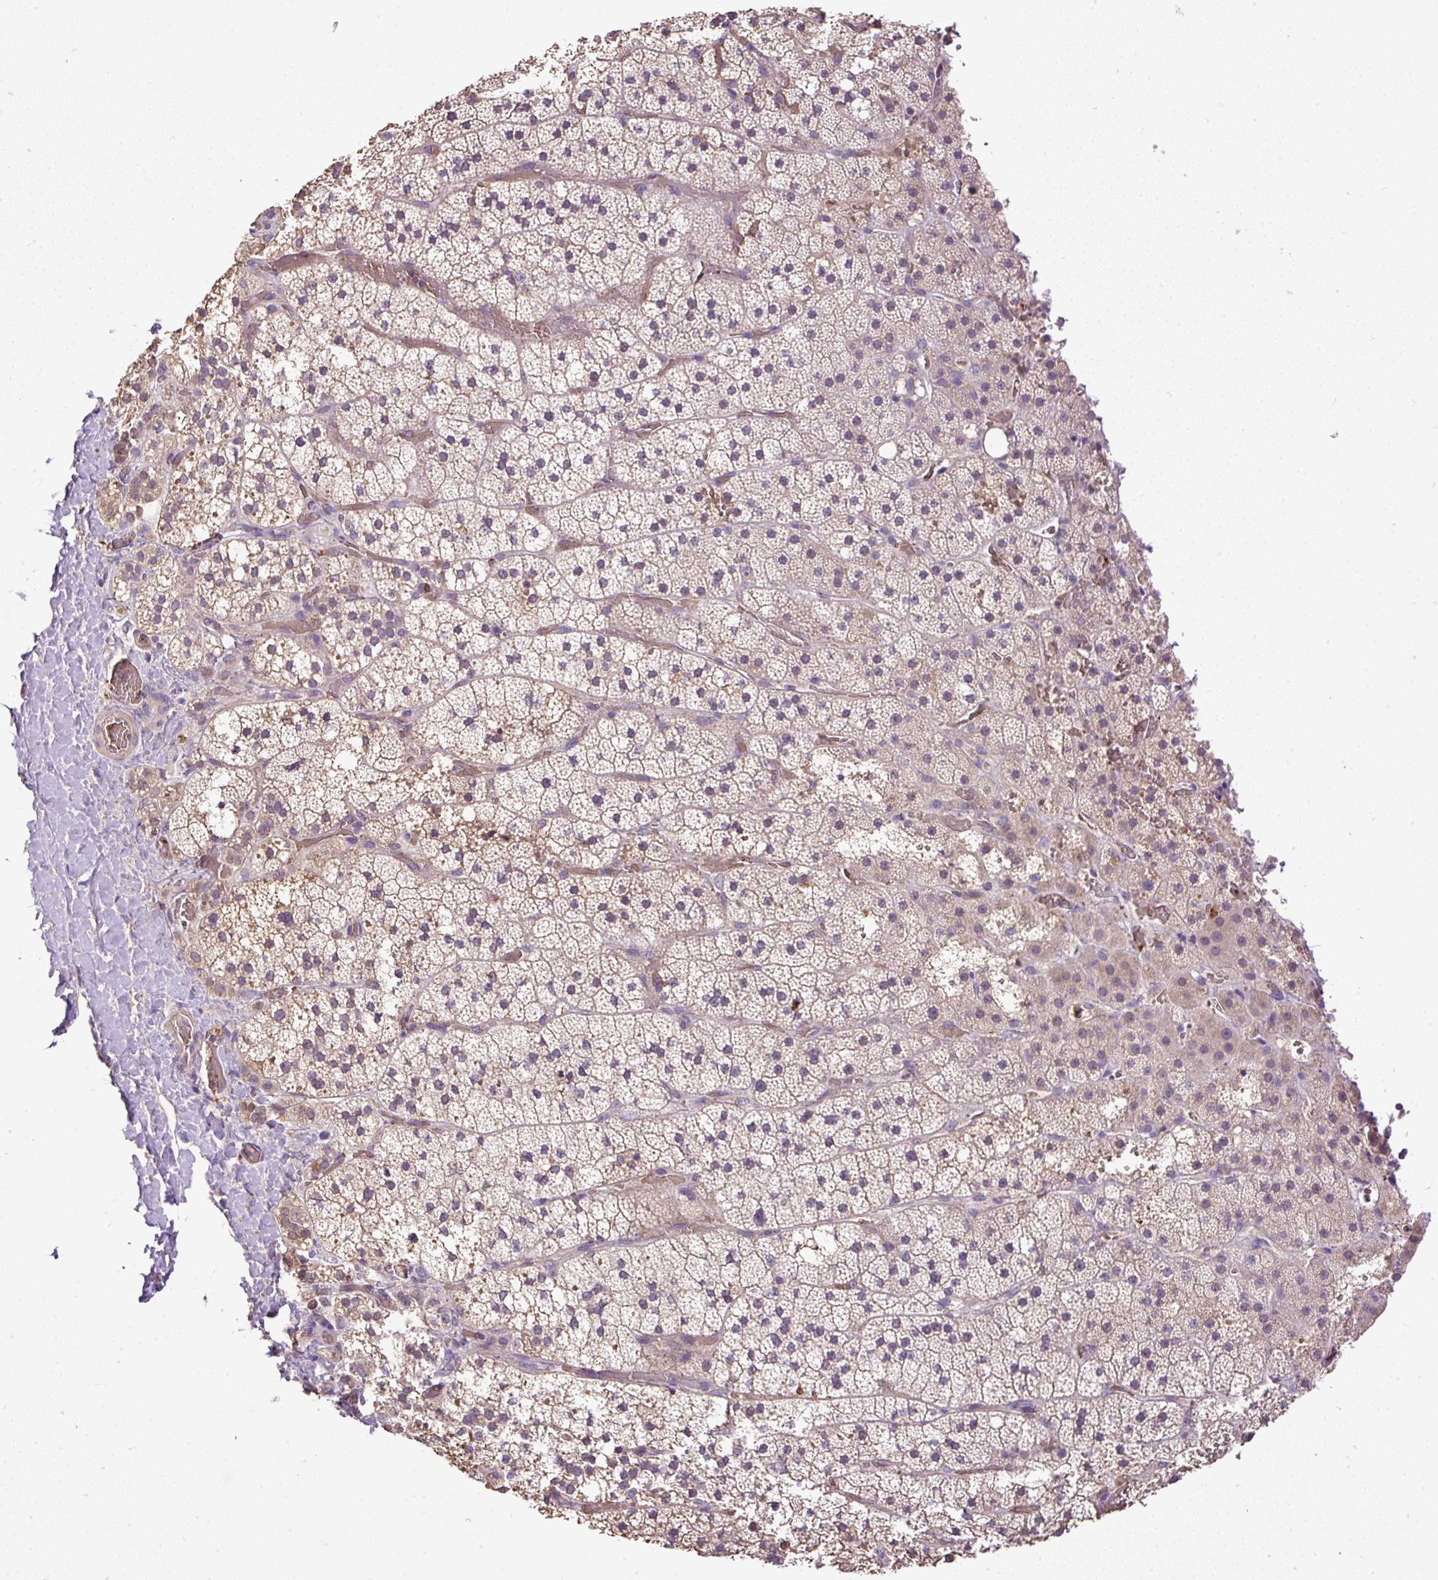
{"staining": {"intensity": "moderate", "quantity": "<25%", "location": "cytoplasmic/membranous"}, "tissue": "adrenal gland", "cell_type": "Glandular cells", "image_type": "normal", "snomed": [{"axis": "morphology", "description": "Normal tissue, NOS"}, {"axis": "topography", "description": "Adrenal gland"}], "caption": "The photomicrograph displays staining of normal adrenal gland, revealing moderate cytoplasmic/membranous protein staining (brown color) within glandular cells. Nuclei are stained in blue.", "gene": "CXCL13", "patient": {"sex": "male", "age": 53}}